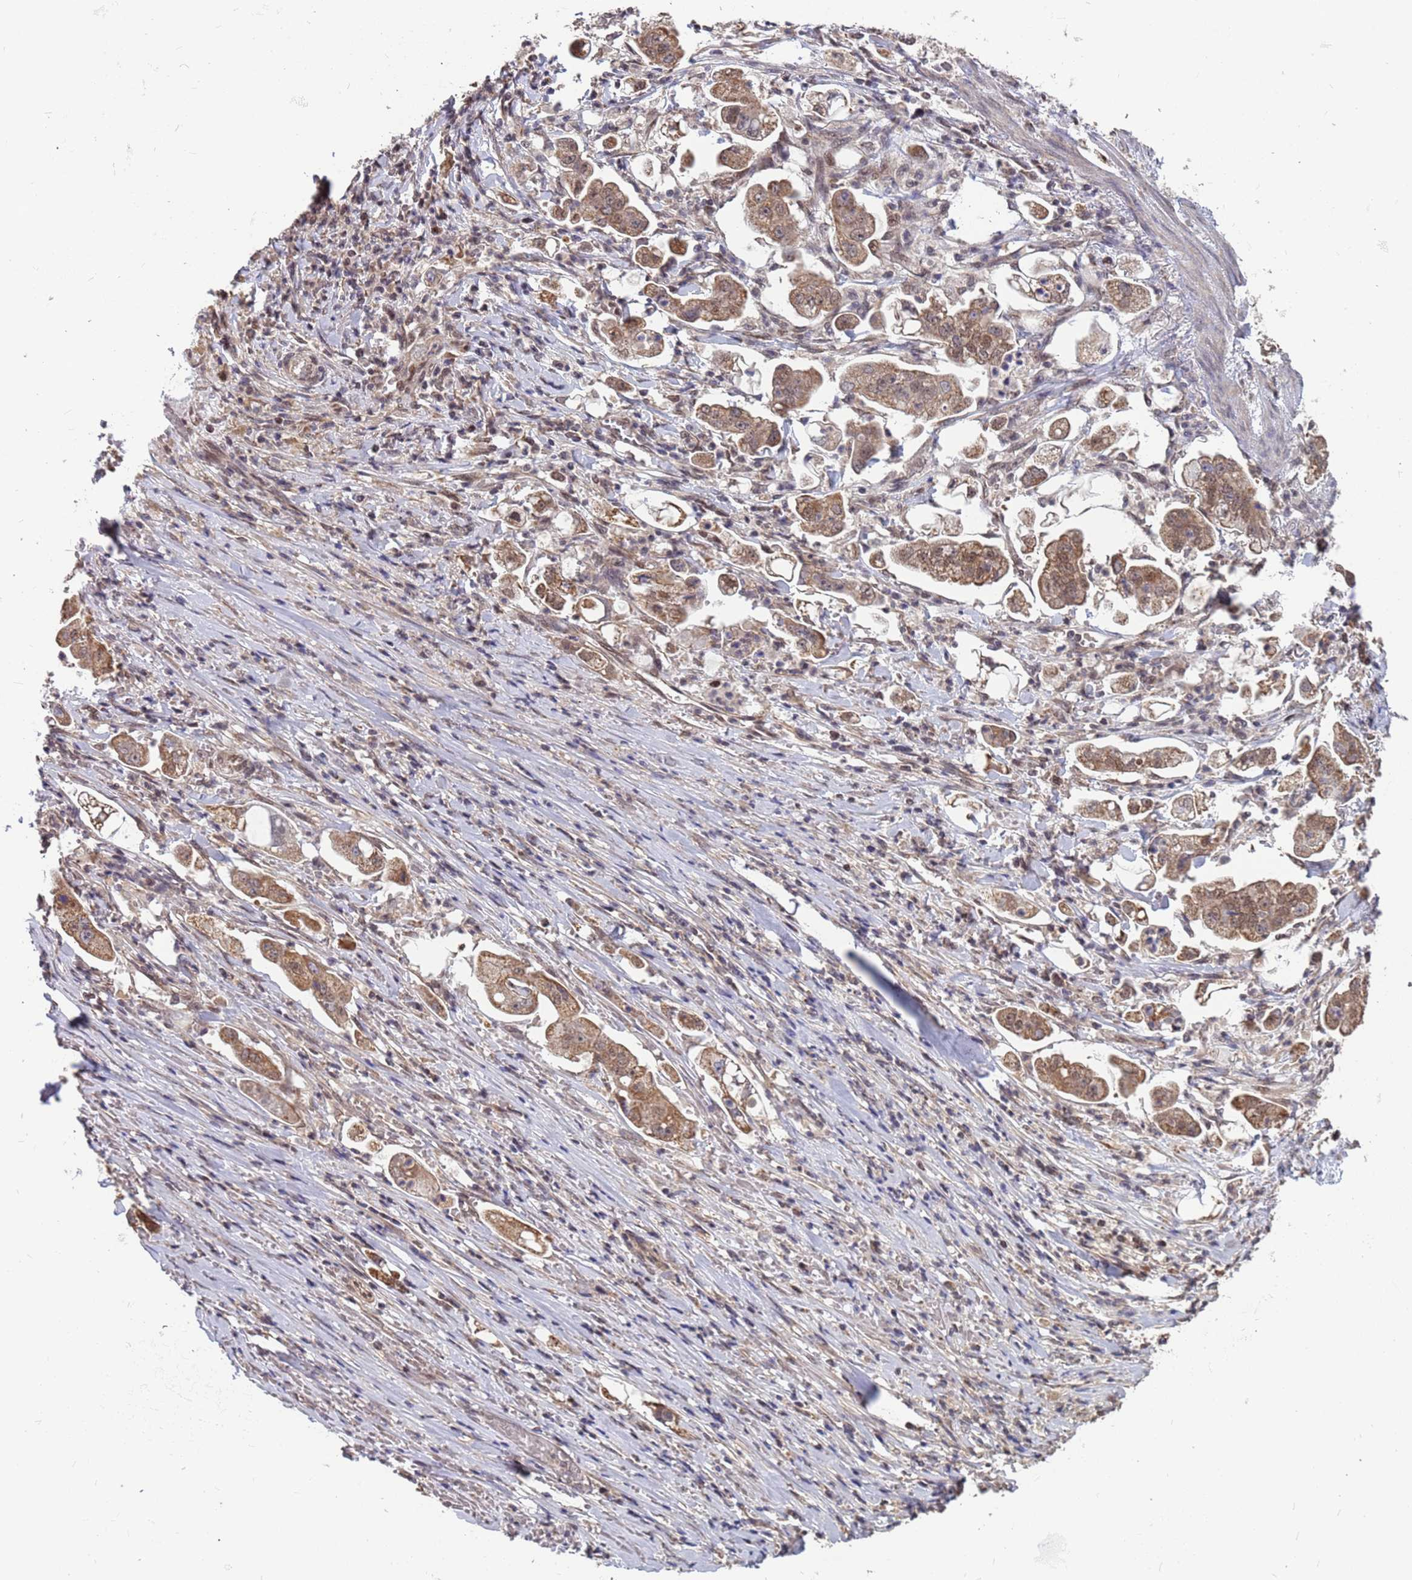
{"staining": {"intensity": "moderate", "quantity": ">75%", "location": "cytoplasmic/membranous,nuclear"}, "tissue": "stomach cancer", "cell_type": "Tumor cells", "image_type": "cancer", "snomed": [{"axis": "morphology", "description": "Adenocarcinoma, NOS"}, {"axis": "topography", "description": "Stomach"}], "caption": "Immunohistochemical staining of adenocarcinoma (stomach) shows moderate cytoplasmic/membranous and nuclear protein expression in about >75% of tumor cells. The protein of interest is stained brown, and the nuclei are stained in blue (DAB IHC with brightfield microscopy, high magnification).", "gene": "DENND2B", "patient": {"sex": "male", "age": 62}}